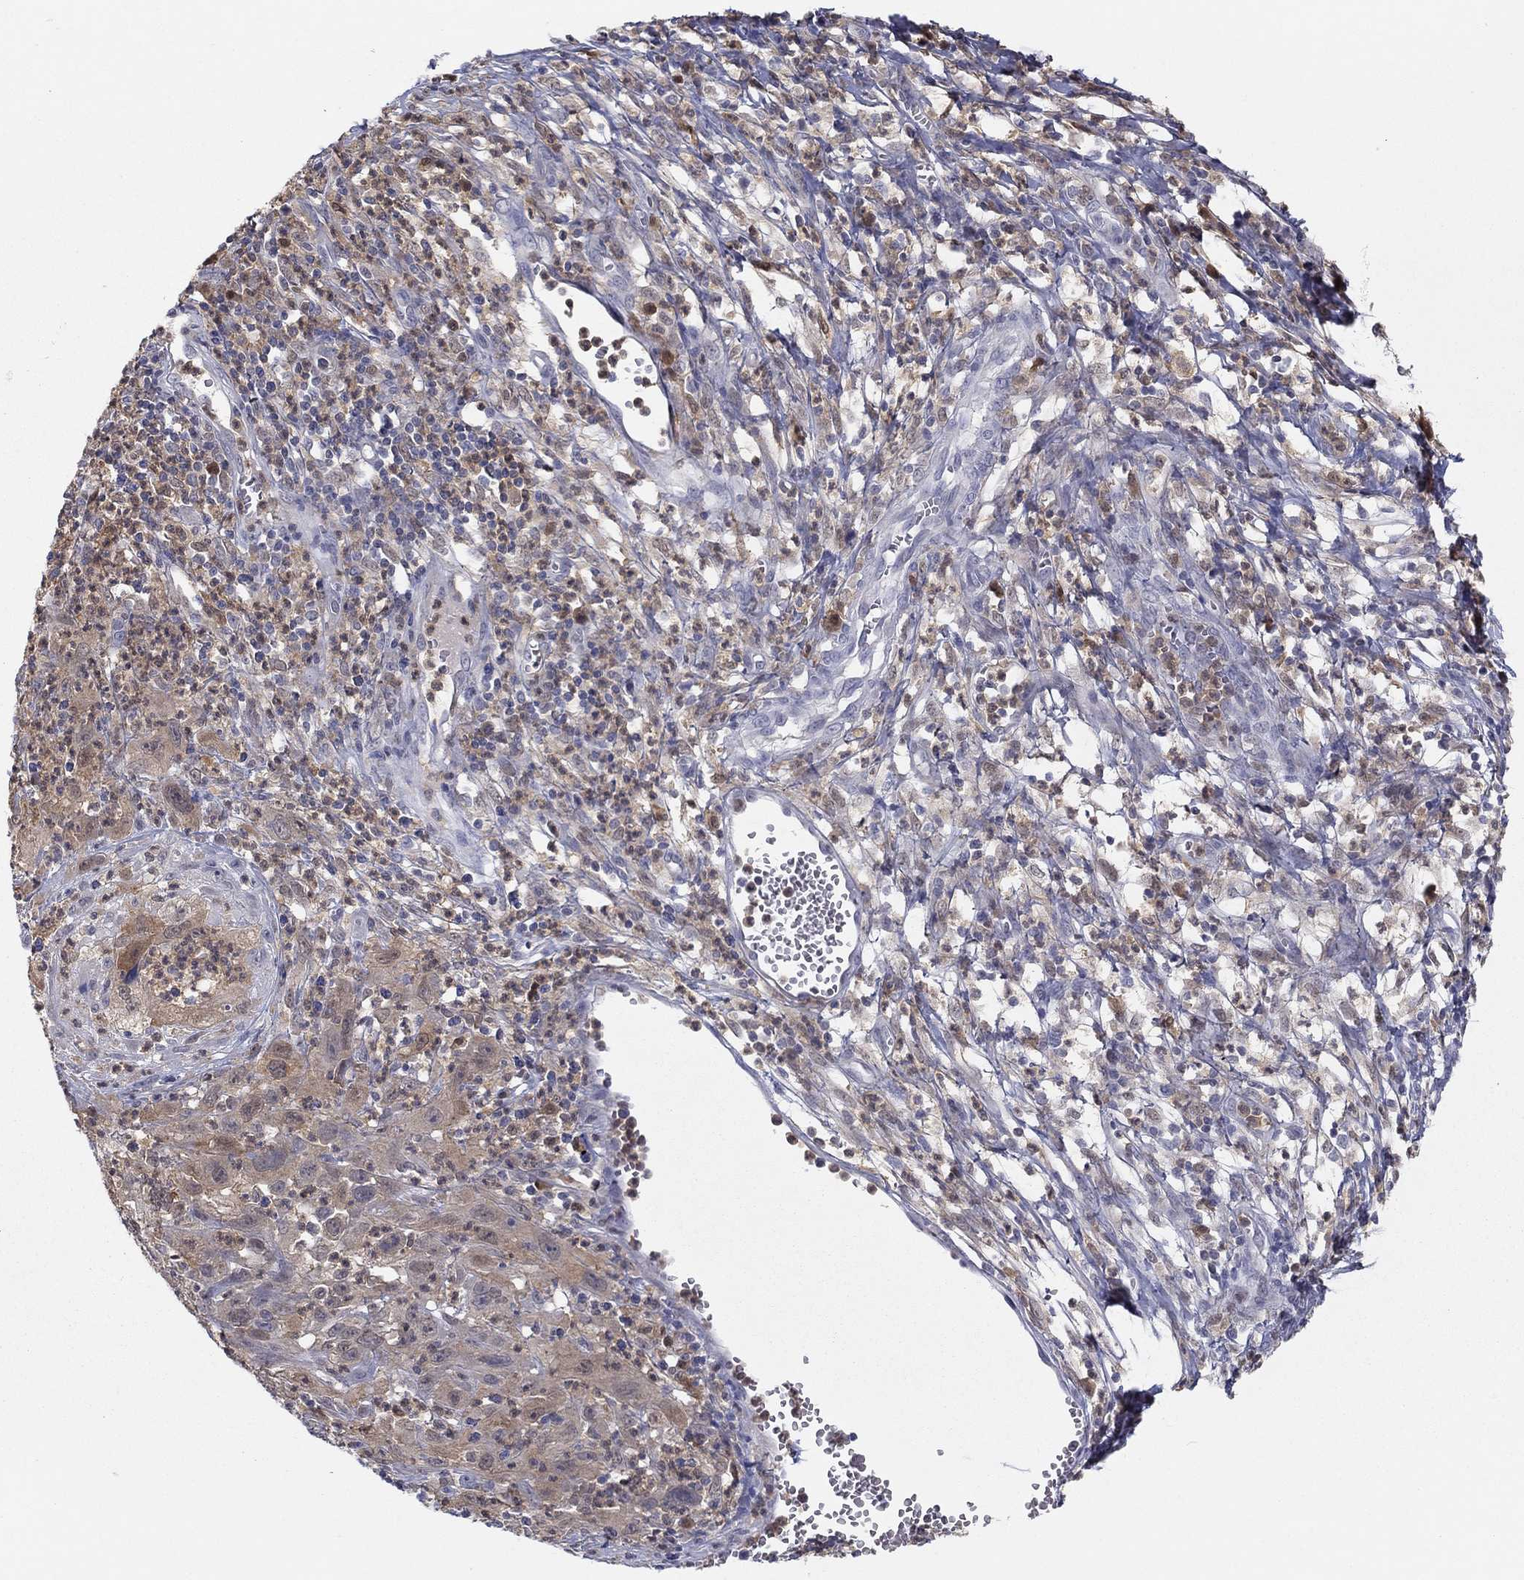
{"staining": {"intensity": "weak", "quantity": ">75%", "location": "cytoplasmic/membranous"}, "tissue": "cervical cancer", "cell_type": "Tumor cells", "image_type": "cancer", "snomed": [{"axis": "morphology", "description": "Squamous cell carcinoma, NOS"}, {"axis": "topography", "description": "Cervix"}], "caption": "This image exhibits immunohistochemistry staining of human squamous cell carcinoma (cervical), with low weak cytoplasmic/membranous positivity in about >75% of tumor cells.", "gene": "PDXK", "patient": {"sex": "female", "age": 32}}